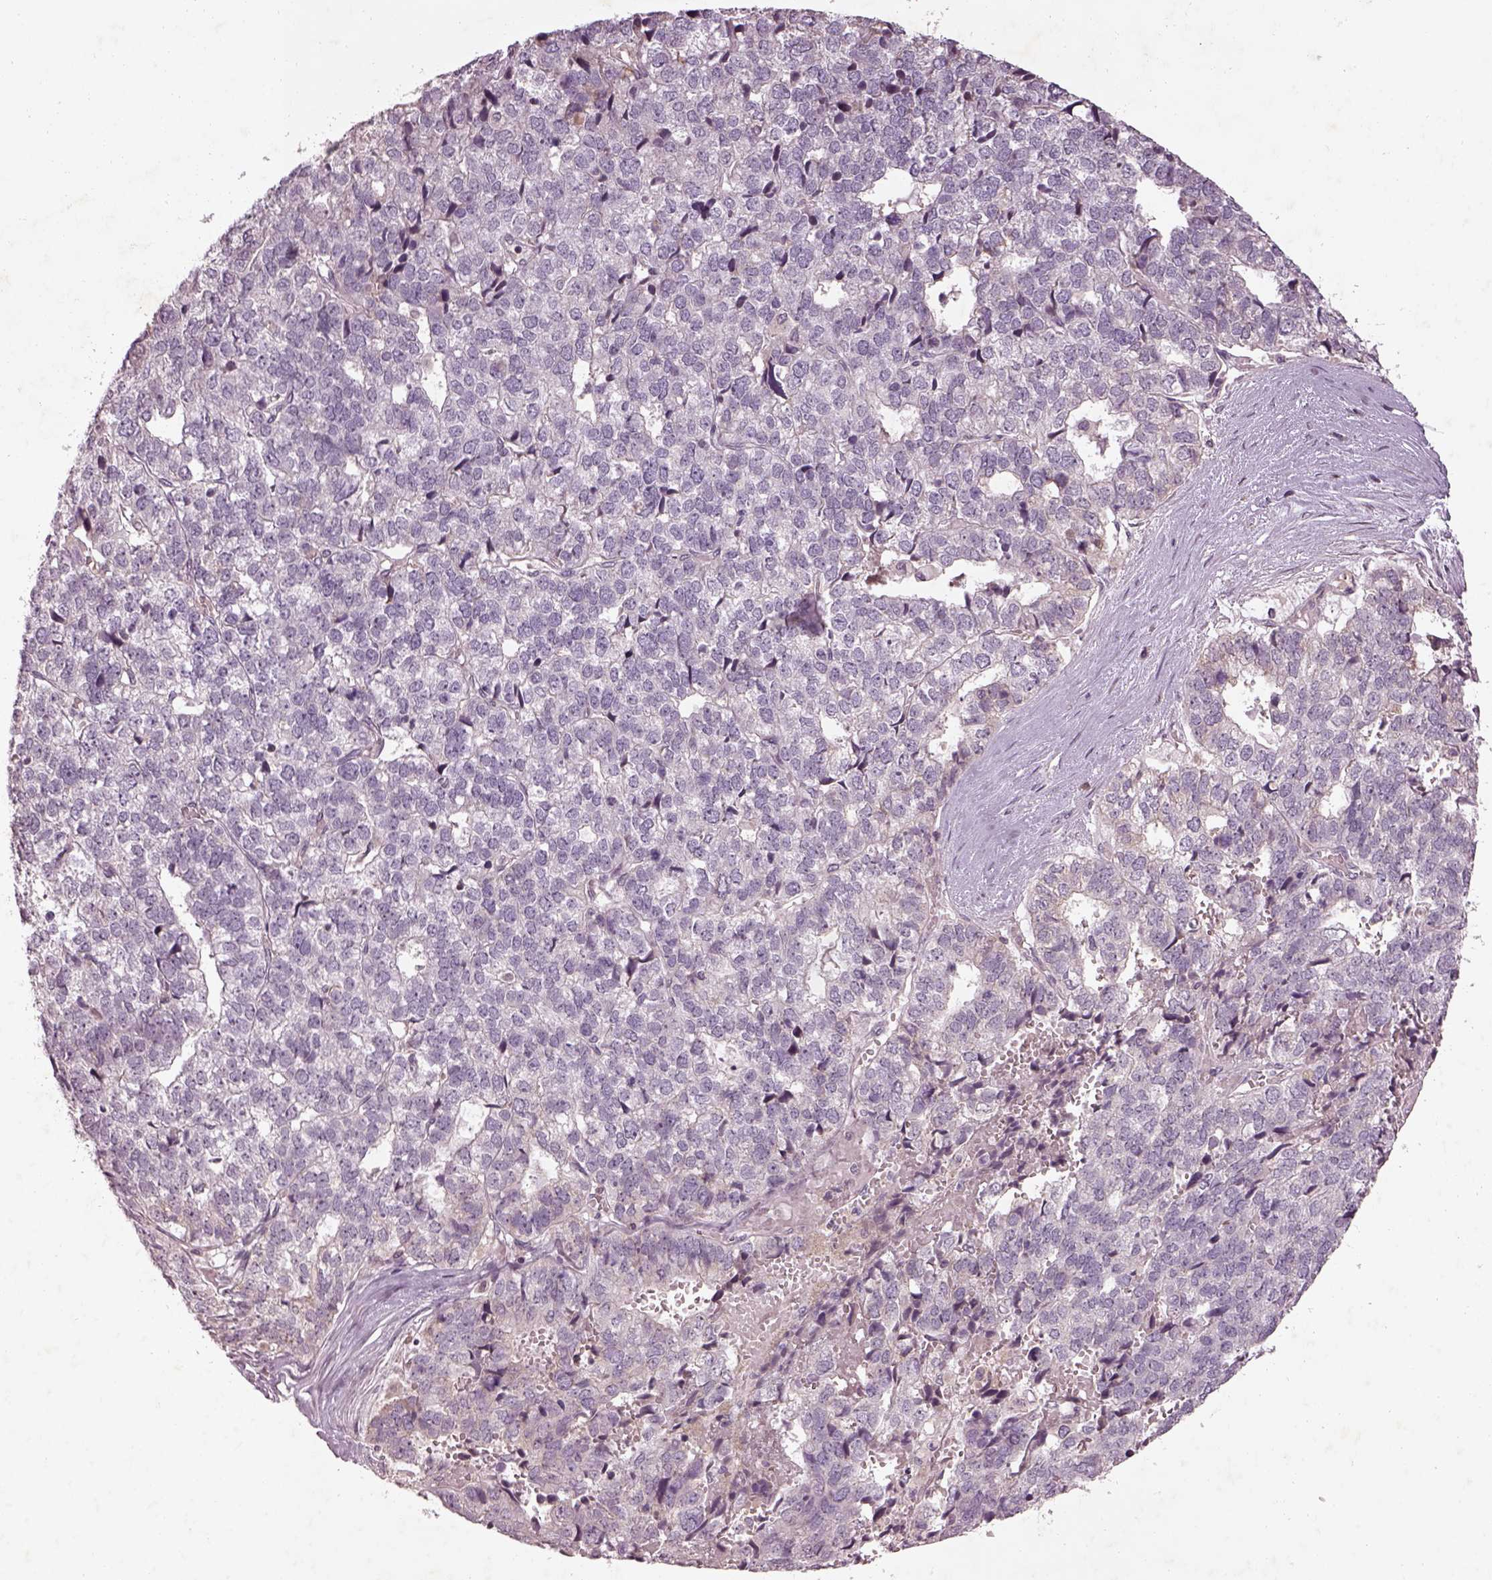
{"staining": {"intensity": "negative", "quantity": "none", "location": "none"}, "tissue": "stomach cancer", "cell_type": "Tumor cells", "image_type": "cancer", "snomed": [{"axis": "morphology", "description": "Adenocarcinoma, NOS"}, {"axis": "topography", "description": "Stomach"}], "caption": "Photomicrograph shows no protein staining in tumor cells of adenocarcinoma (stomach) tissue. (DAB (3,3'-diaminobenzidine) immunohistochemistry with hematoxylin counter stain).", "gene": "TLX3", "patient": {"sex": "male", "age": 69}}